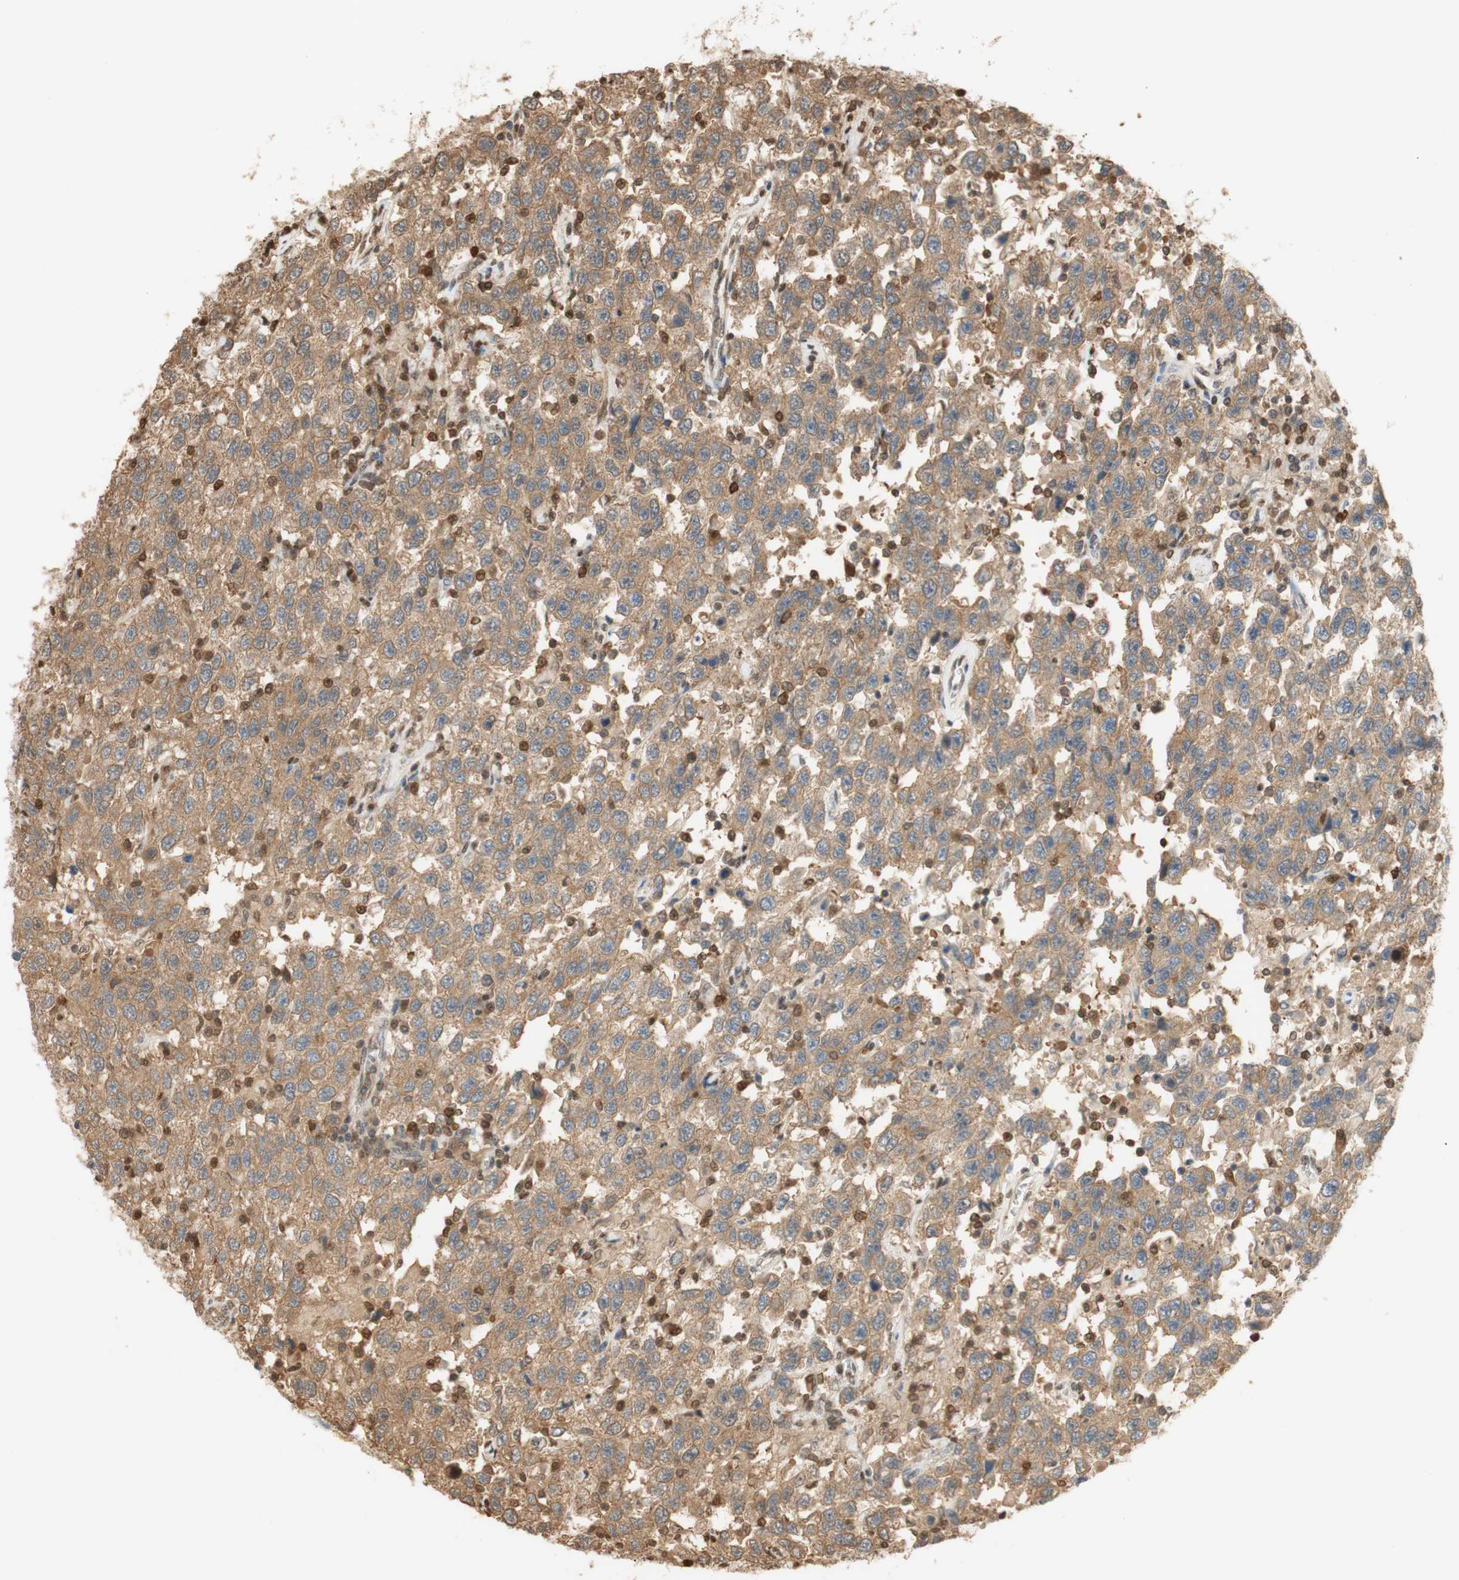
{"staining": {"intensity": "moderate", "quantity": ">75%", "location": "cytoplasmic/membranous"}, "tissue": "testis cancer", "cell_type": "Tumor cells", "image_type": "cancer", "snomed": [{"axis": "morphology", "description": "Seminoma, NOS"}, {"axis": "topography", "description": "Testis"}], "caption": "Approximately >75% of tumor cells in human testis cancer (seminoma) display moderate cytoplasmic/membranous protein expression as visualized by brown immunohistochemical staining.", "gene": "NAP1L4", "patient": {"sex": "male", "age": 41}}